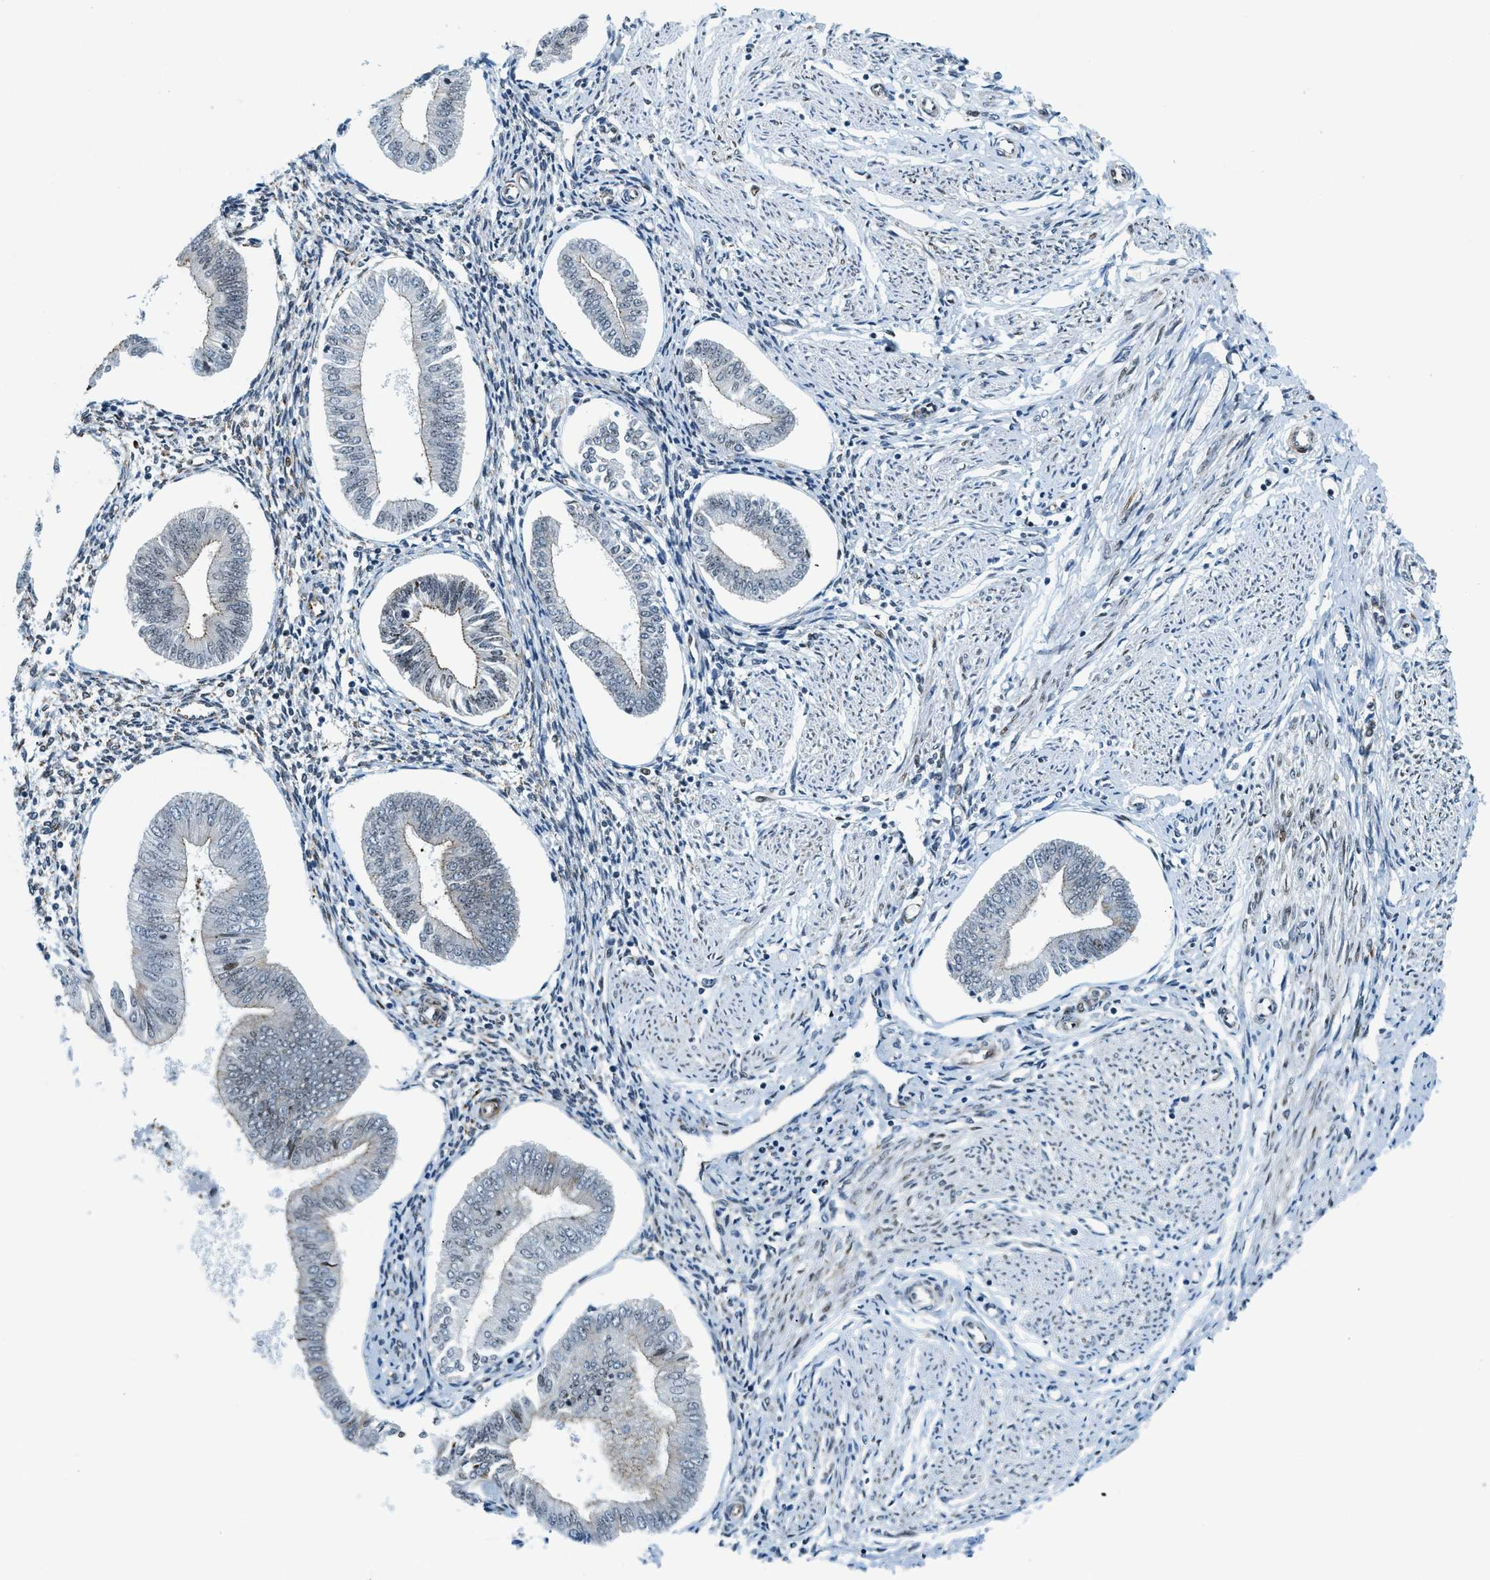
{"staining": {"intensity": "negative", "quantity": "none", "location": "none"}, "tissue": "endometrium", "cell_type": "Cells in endometrial stroma", "image_type": "normal", "snomed": [{"axis": "morphology", "description": "Normal tissue, NOS"}, {"axis": "topography", "description": "Endometrium"}], "caption": "IHC of normal human endometrium displays no positivity in cells in endometrial stroma.", "gene": "UVRAG", "patient": {"sex": "female", "age": 50}}